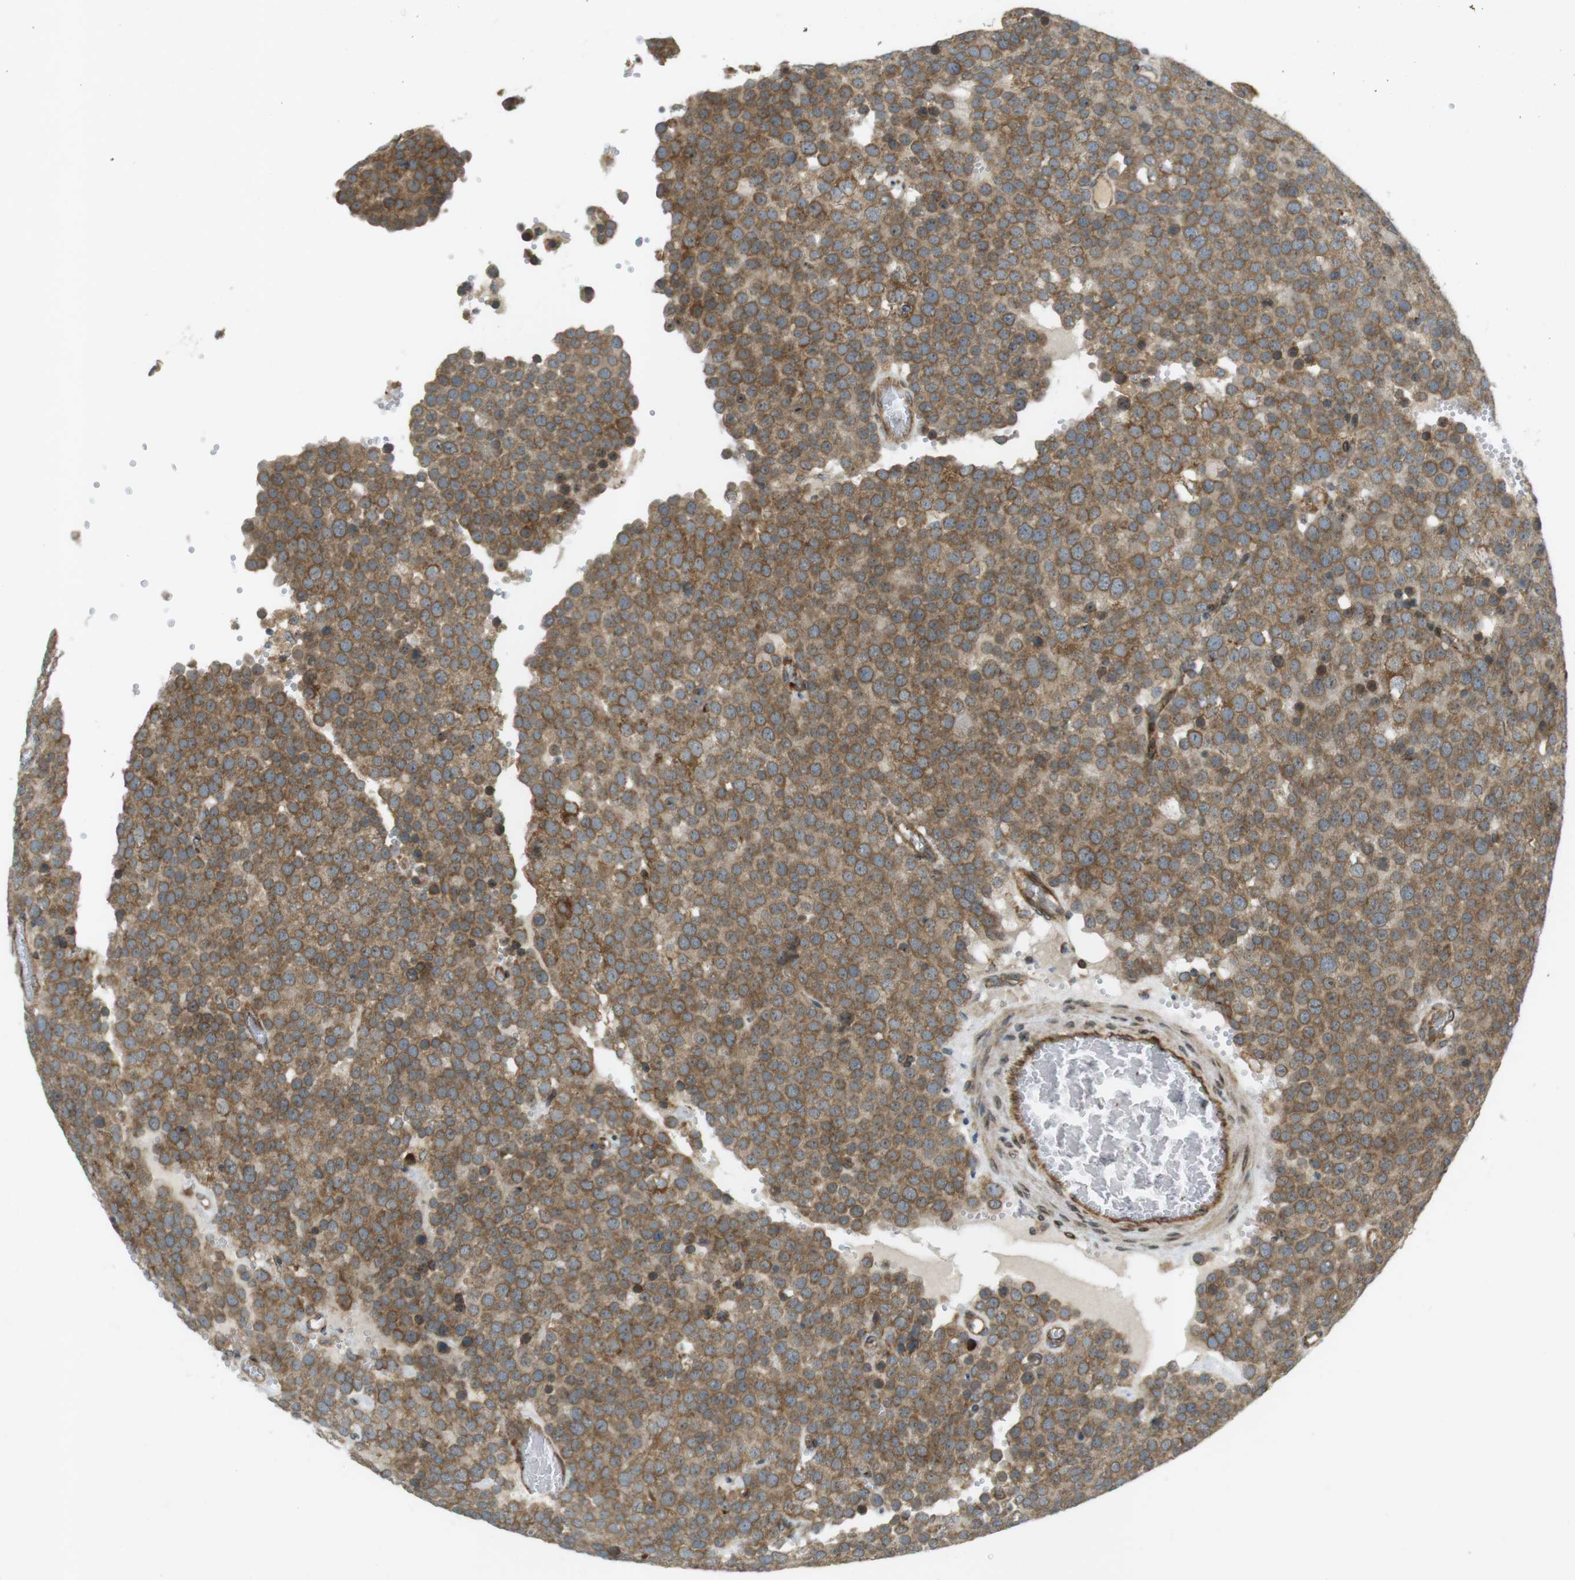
{"staining": {"intensity": "moderate", "quantity": ">75%", "location": "cytoplasmic/membranous"}, "tissue": "testis cancer", "cell_type": "Tumor cells", "image_type": "cancer", "snomed": [{"axis": "morphology", "description": "Normal tissue, NOS"}, {"axis": "morphology", "description": "Seminoma, NOS"}, {"axis": "topography", "description": "Testis"}], "caption": "DAB immunohistochemical staining of testis cancer shows moderate cytoplasmic/membranous protein positivity in about >75% of tumor cells.", "gene": "SLC41A1", "patient": {"sex": "male", "age": 71}}